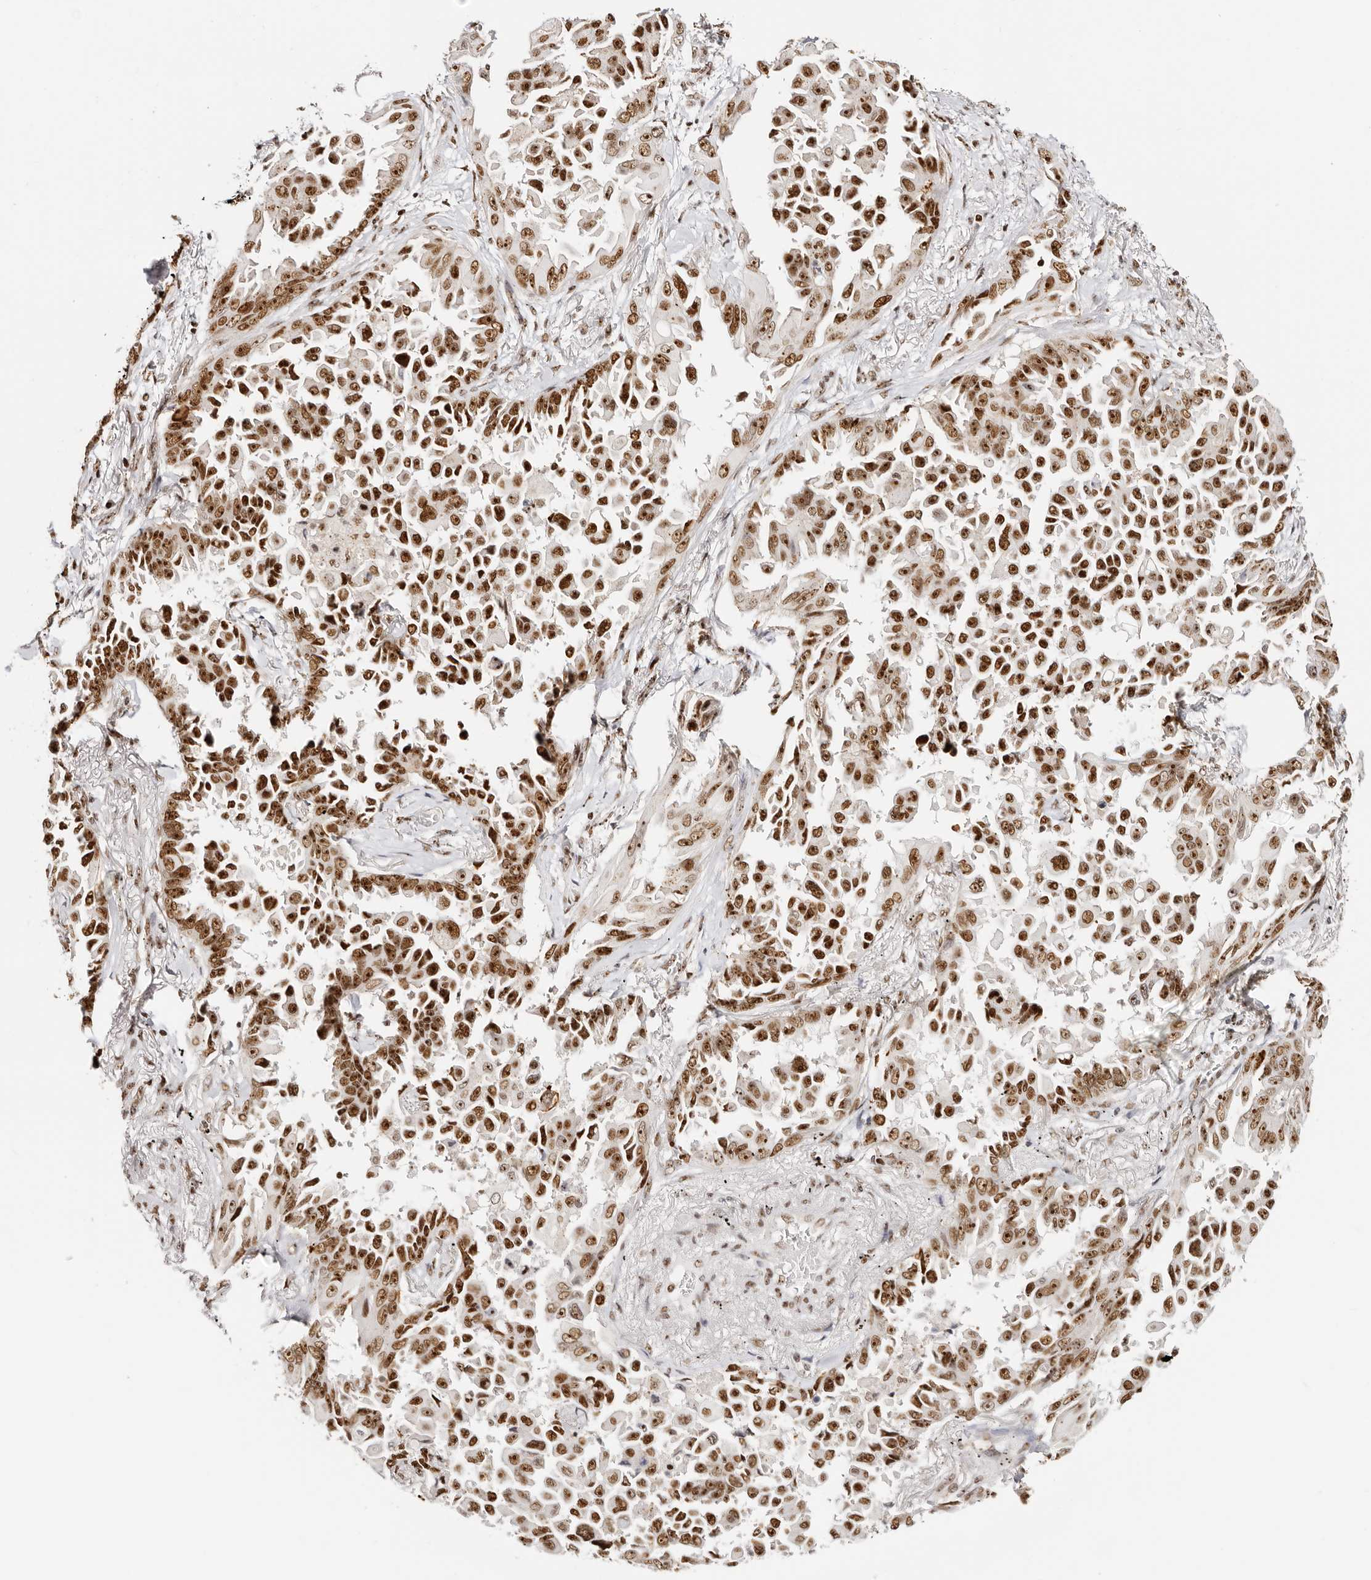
{"staining": {"intensity": "strong", "quantity": ">75%", "location": "nuclear"}, "tissue": "lung cancer", "cell_type": "Tumor cells", "image_type": "cancer", "snomed": [{"axis": "morphology", "description": "Adenocarcinoma, NOS"}, {"axis": "topography", "description": "Lung"}], "caption": "The immunohistochemical stain highlights strong nuclear positivity in tumor cells of lung cancer tissue.", "gene": "IQGAP3", "patient": {"sex": "female", "age": 67}}